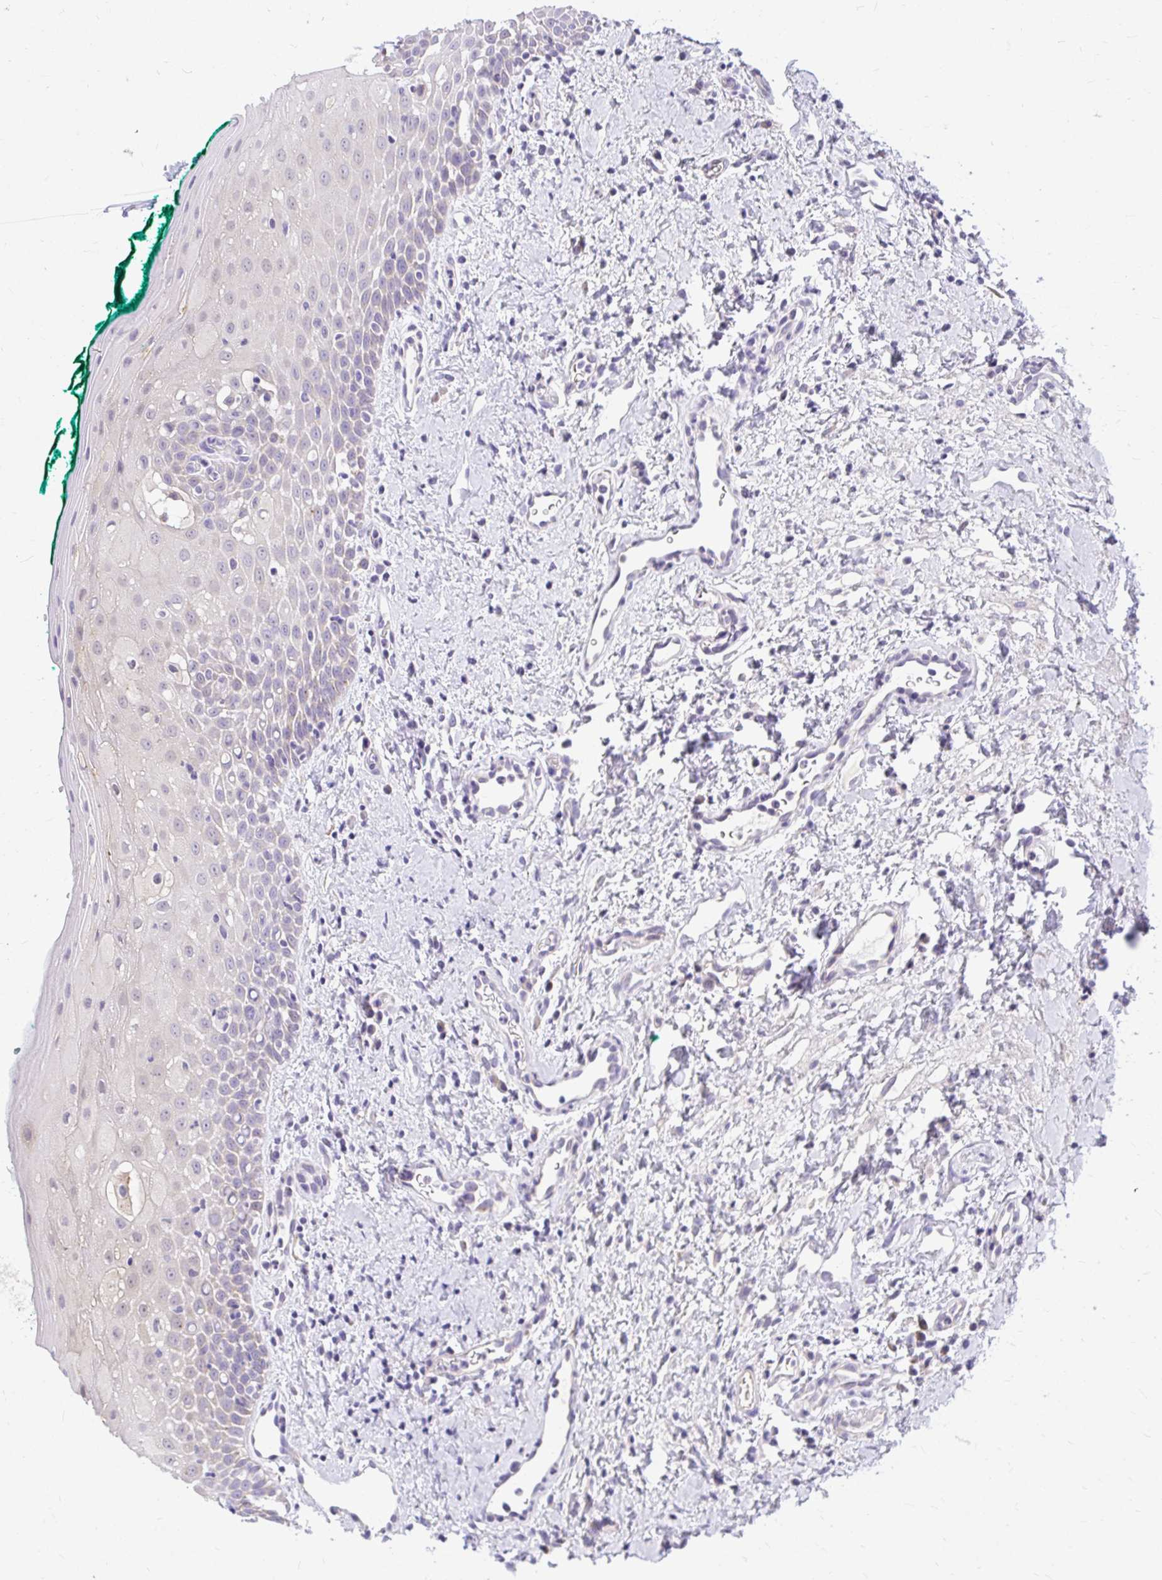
{"staining": {"intensity": "weak", "quantity": "<25%", "location": "cytoplasmic/membranous"}, "tissue": "oral mucosa", "cell_type": "Squamous epithelial cells", "image_type": "normal", "snomed": [{"axis": "morphology", "description": "Normal tissue, NOS"}, {"axis": "topography", "description": "Oral tissue"}], "caption": "IHC of normal oral mucosa demonstrates no positivity in squamous epithelial cells.", "gene": "PKN3", "patient": {"sex": "female", "age": 70}}